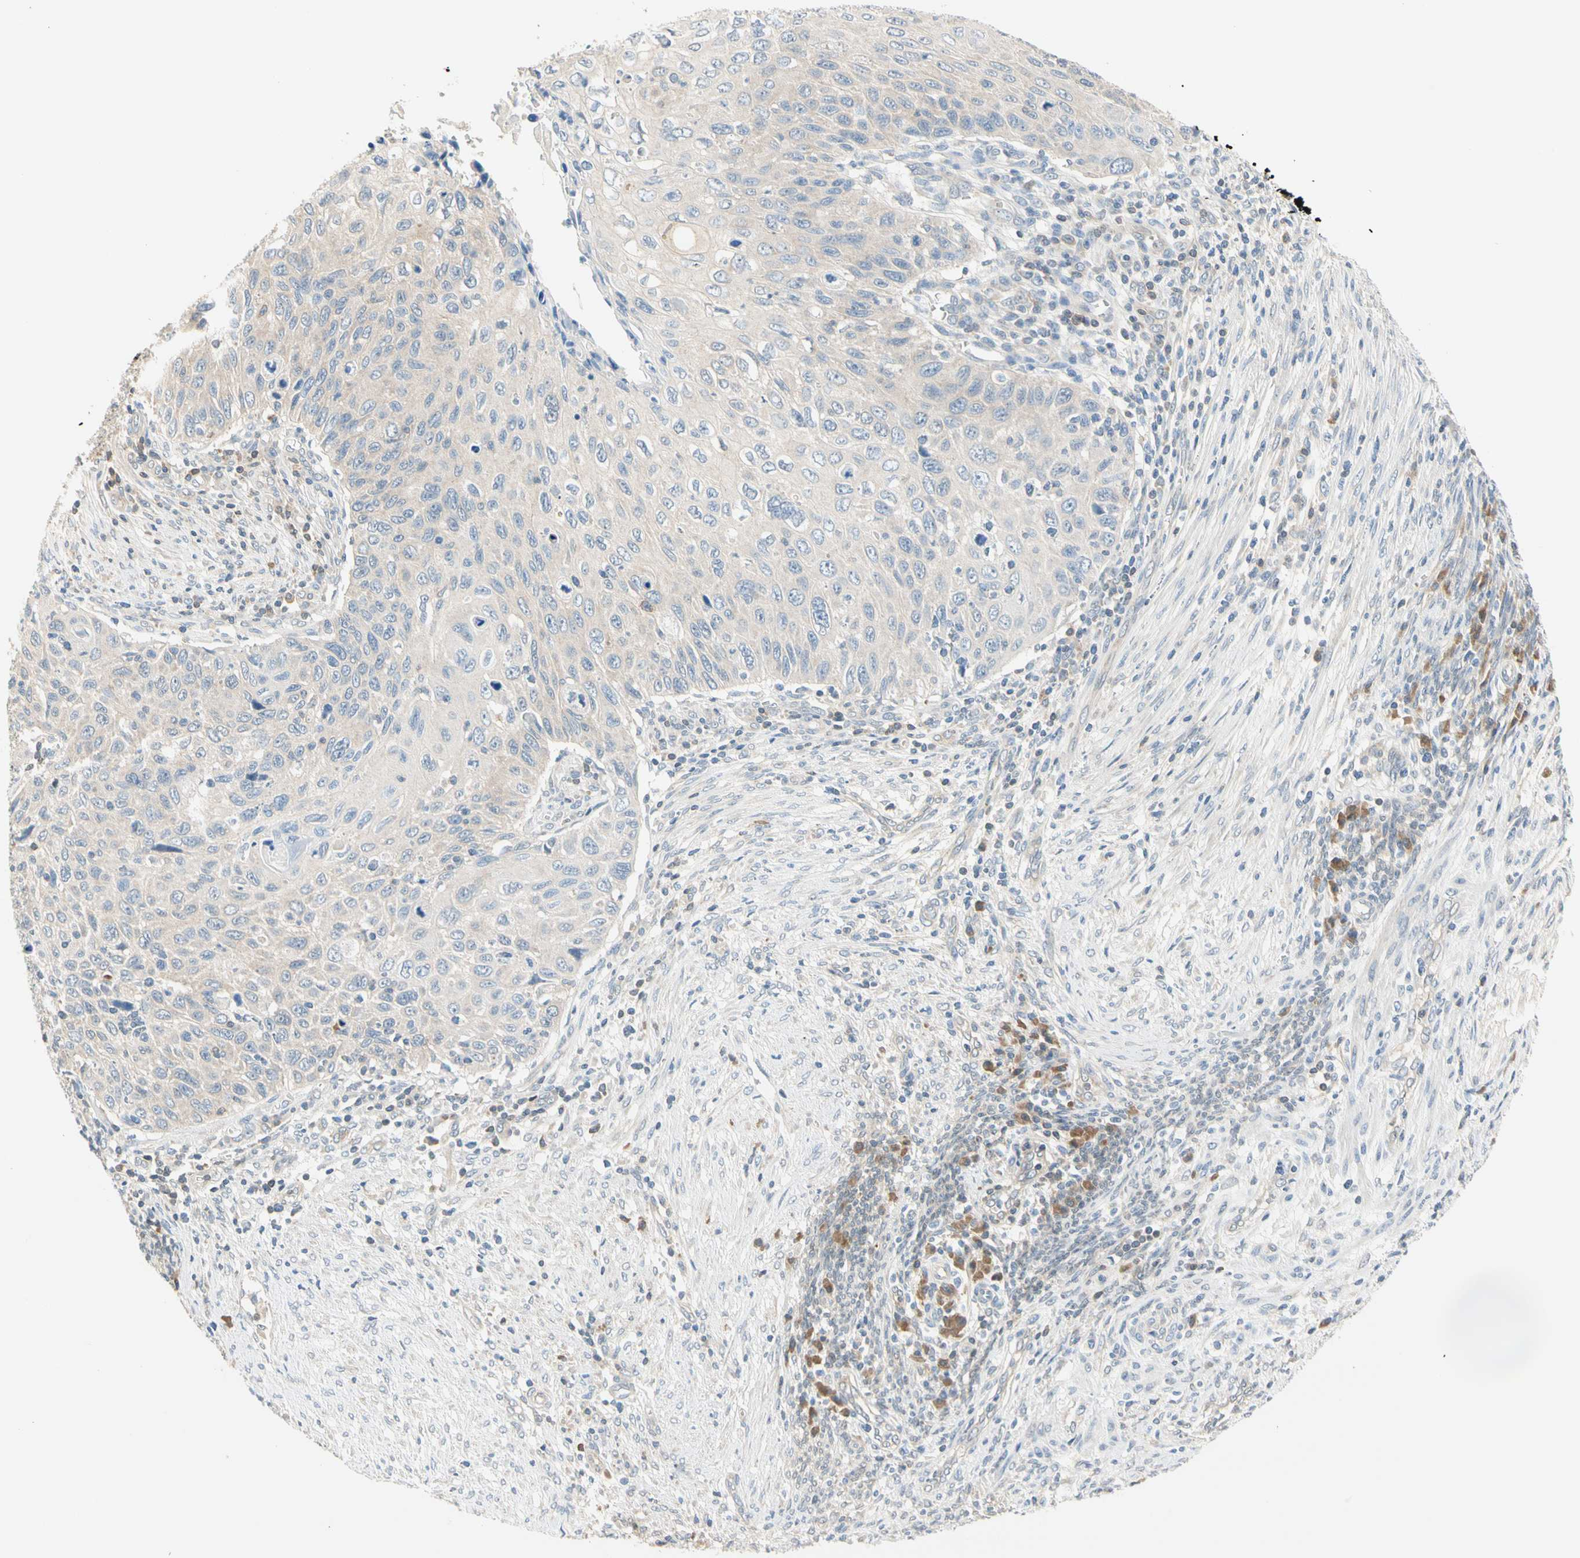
{"staining": {"intensity": "weak", "quantity": "25%-75%", "location": "cytoplasmic/membranous"}, "tissue": "cervical cancer", "cell_type": "Tumor cells", "image_type": "cancer", "snomed": [{"axis": "morphology", "description": "Squamous cell carcinoma, NOS"}, {"axis": "topography", "description": "Cervix"}], "caption": "This photomicrograph demonstrates IHC staining of squamous cell carcinoma (cervical), with low weak cytoplasmic/membranous expression in approximately 25%-75% of tumor cells.", "gene": "MPI", "patient": {"sex": "female", "age": 70}}